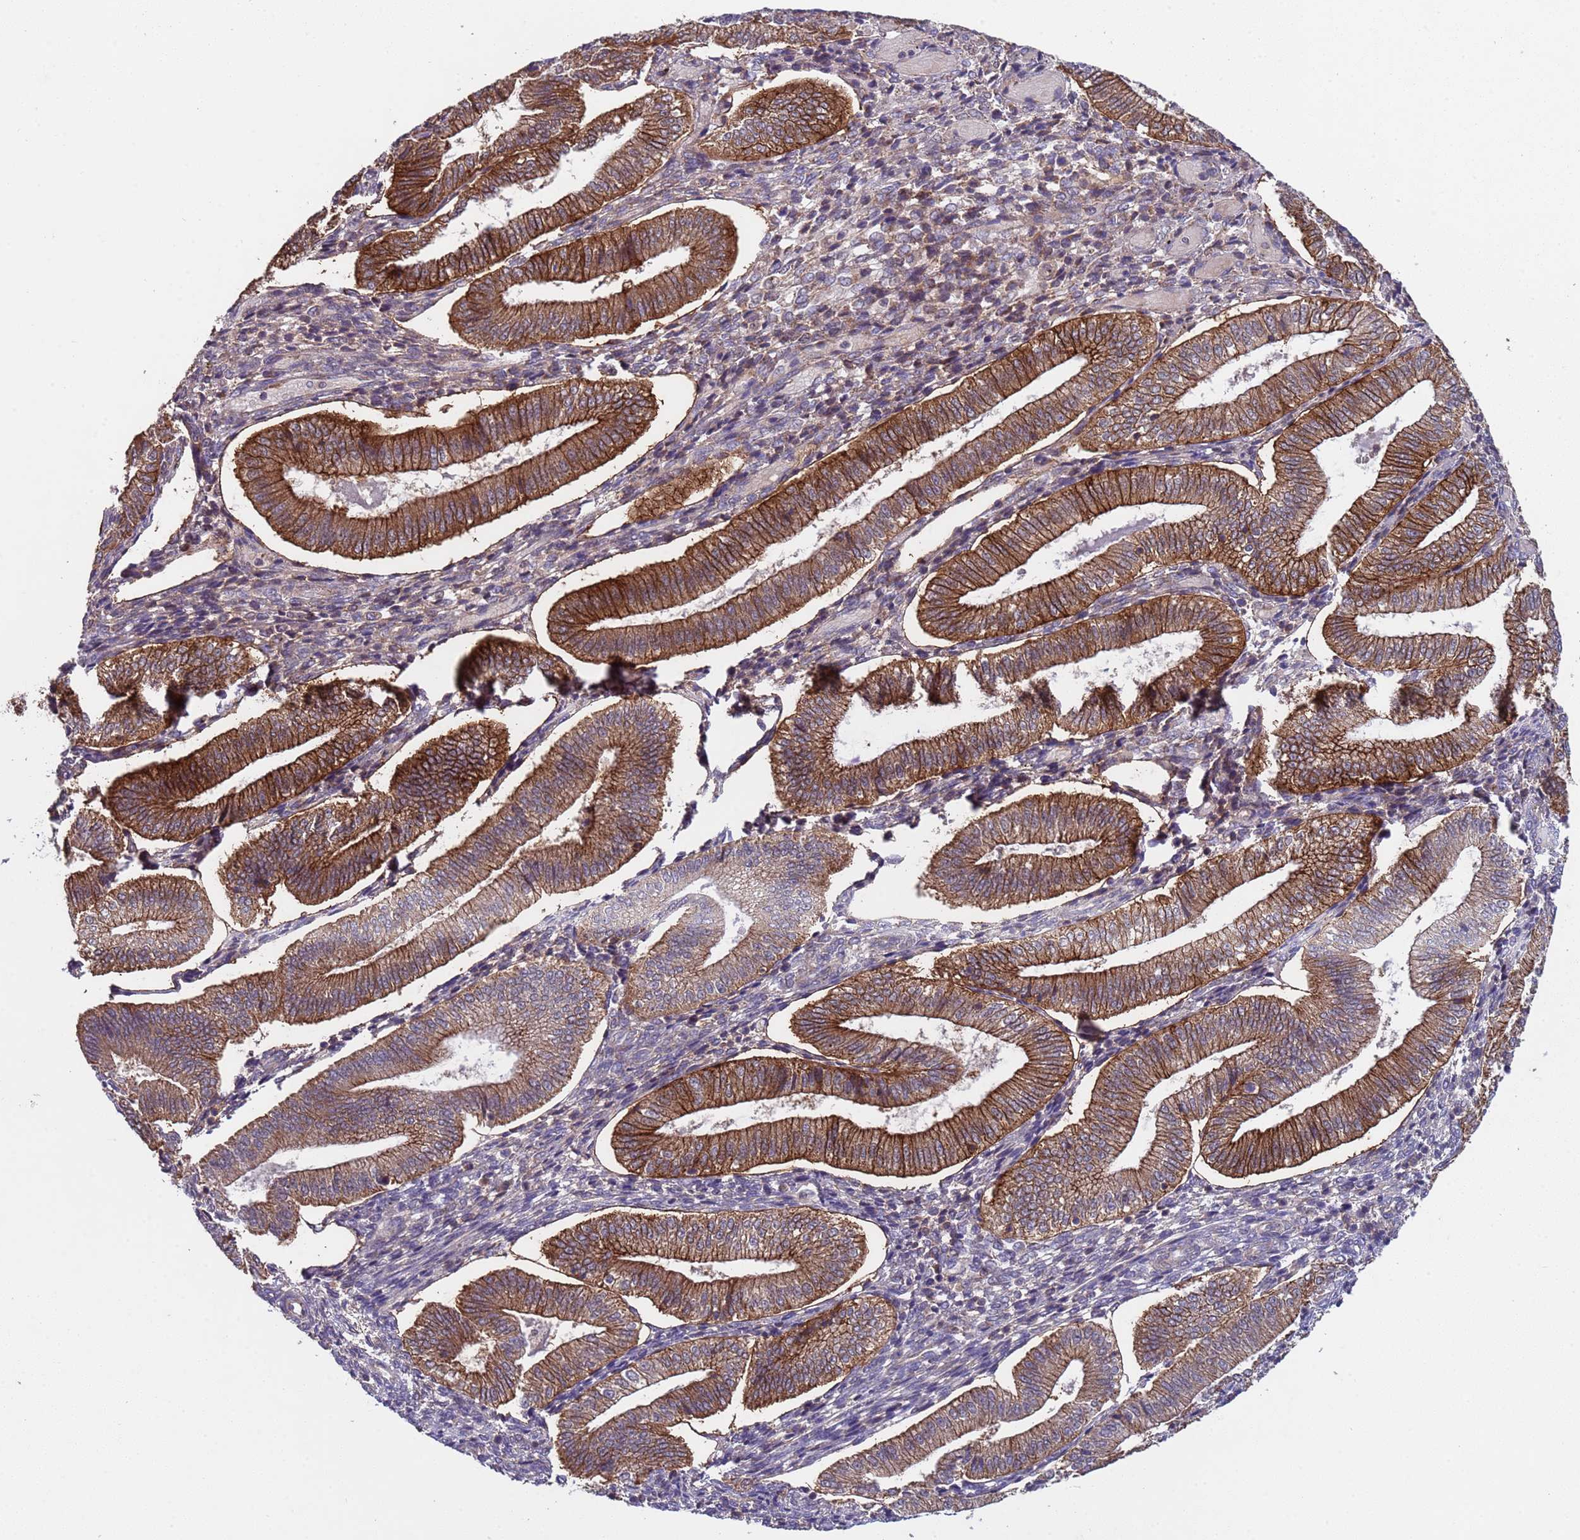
{"staining": {"intensity": "moderate", "quantity": "25%-75%", "location": "cytoplasmic/membranous"}, "tissue": "endometrium", "cell_type": "Cells in endometrial stroma", "image_type": "normal", "snomed": [{"axis": "morphology", "description": "Normal tissue, NOS"}, {"axis": "topography", "description": "Endometrium"}], "caption": "Immunohistochemistry (IHC) image of benign endometrium: human endometrium stained using immunohistochemistry (IHC) demonstrates medium levels of moderate protein expression localized specifically in the cytoplasmic/membranous of cells in endometrial stroma, appearing as a cytoplasmic/membranous brown color.", "gene": "ACAD8", "patient": {"sex": "female", "age": 34}}